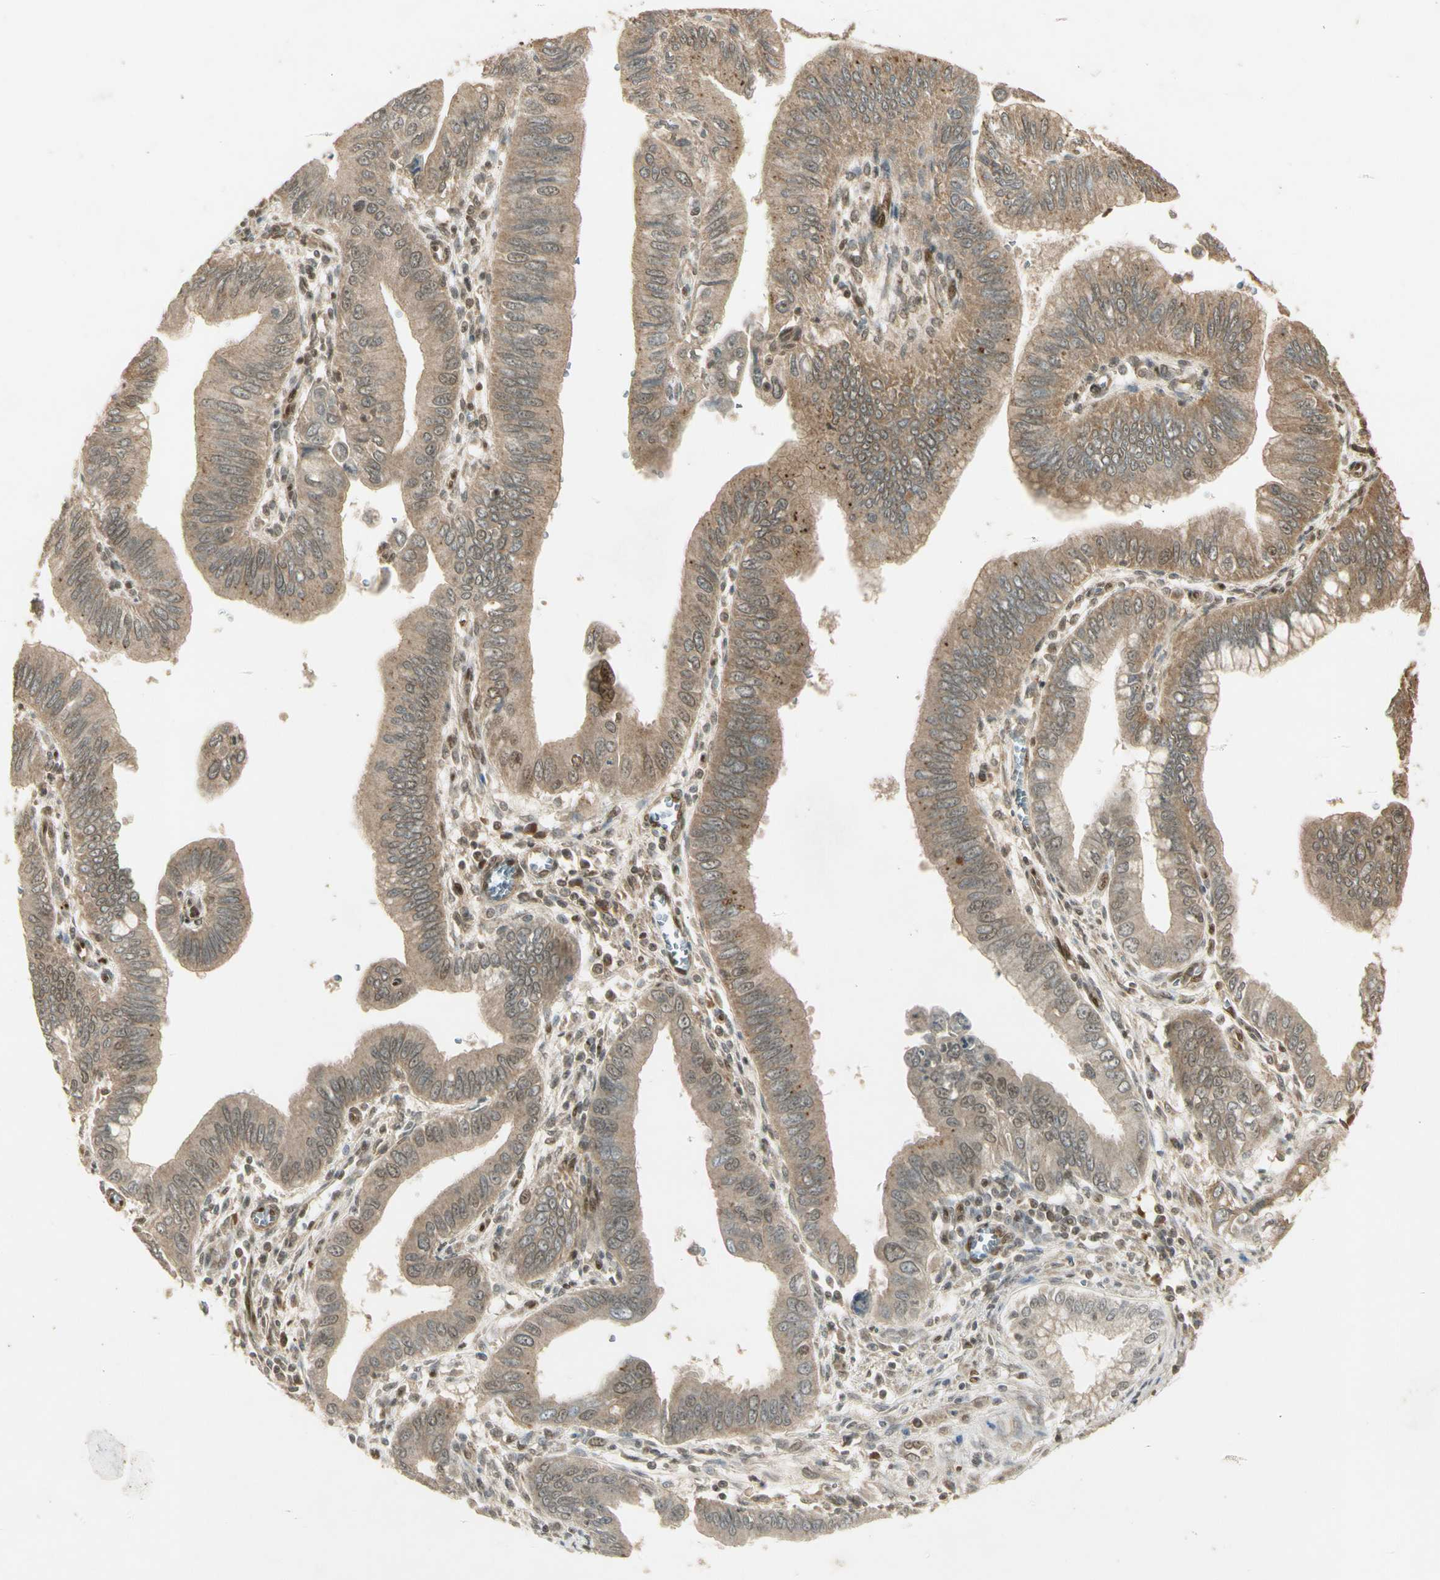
{"staining": {"intensity": "weak", "quantity": ">75%", "location": "cytoplasmic/membranous"}, "tissue": "pancreatic cancer", "cell_type": "Tumor cells", "image_type": "cancer", "snomed": [{"axis": "morphology", "description": "Normal tissue, NOS"}, {"axis": "topography", "description": "Lymph node"}], "caption": "Human pancreatic cancer stained with a protein marker shows weak staining in tumor cells.", "gene": "GMEB2", "patient": {"sex": "male", "age": 50}}